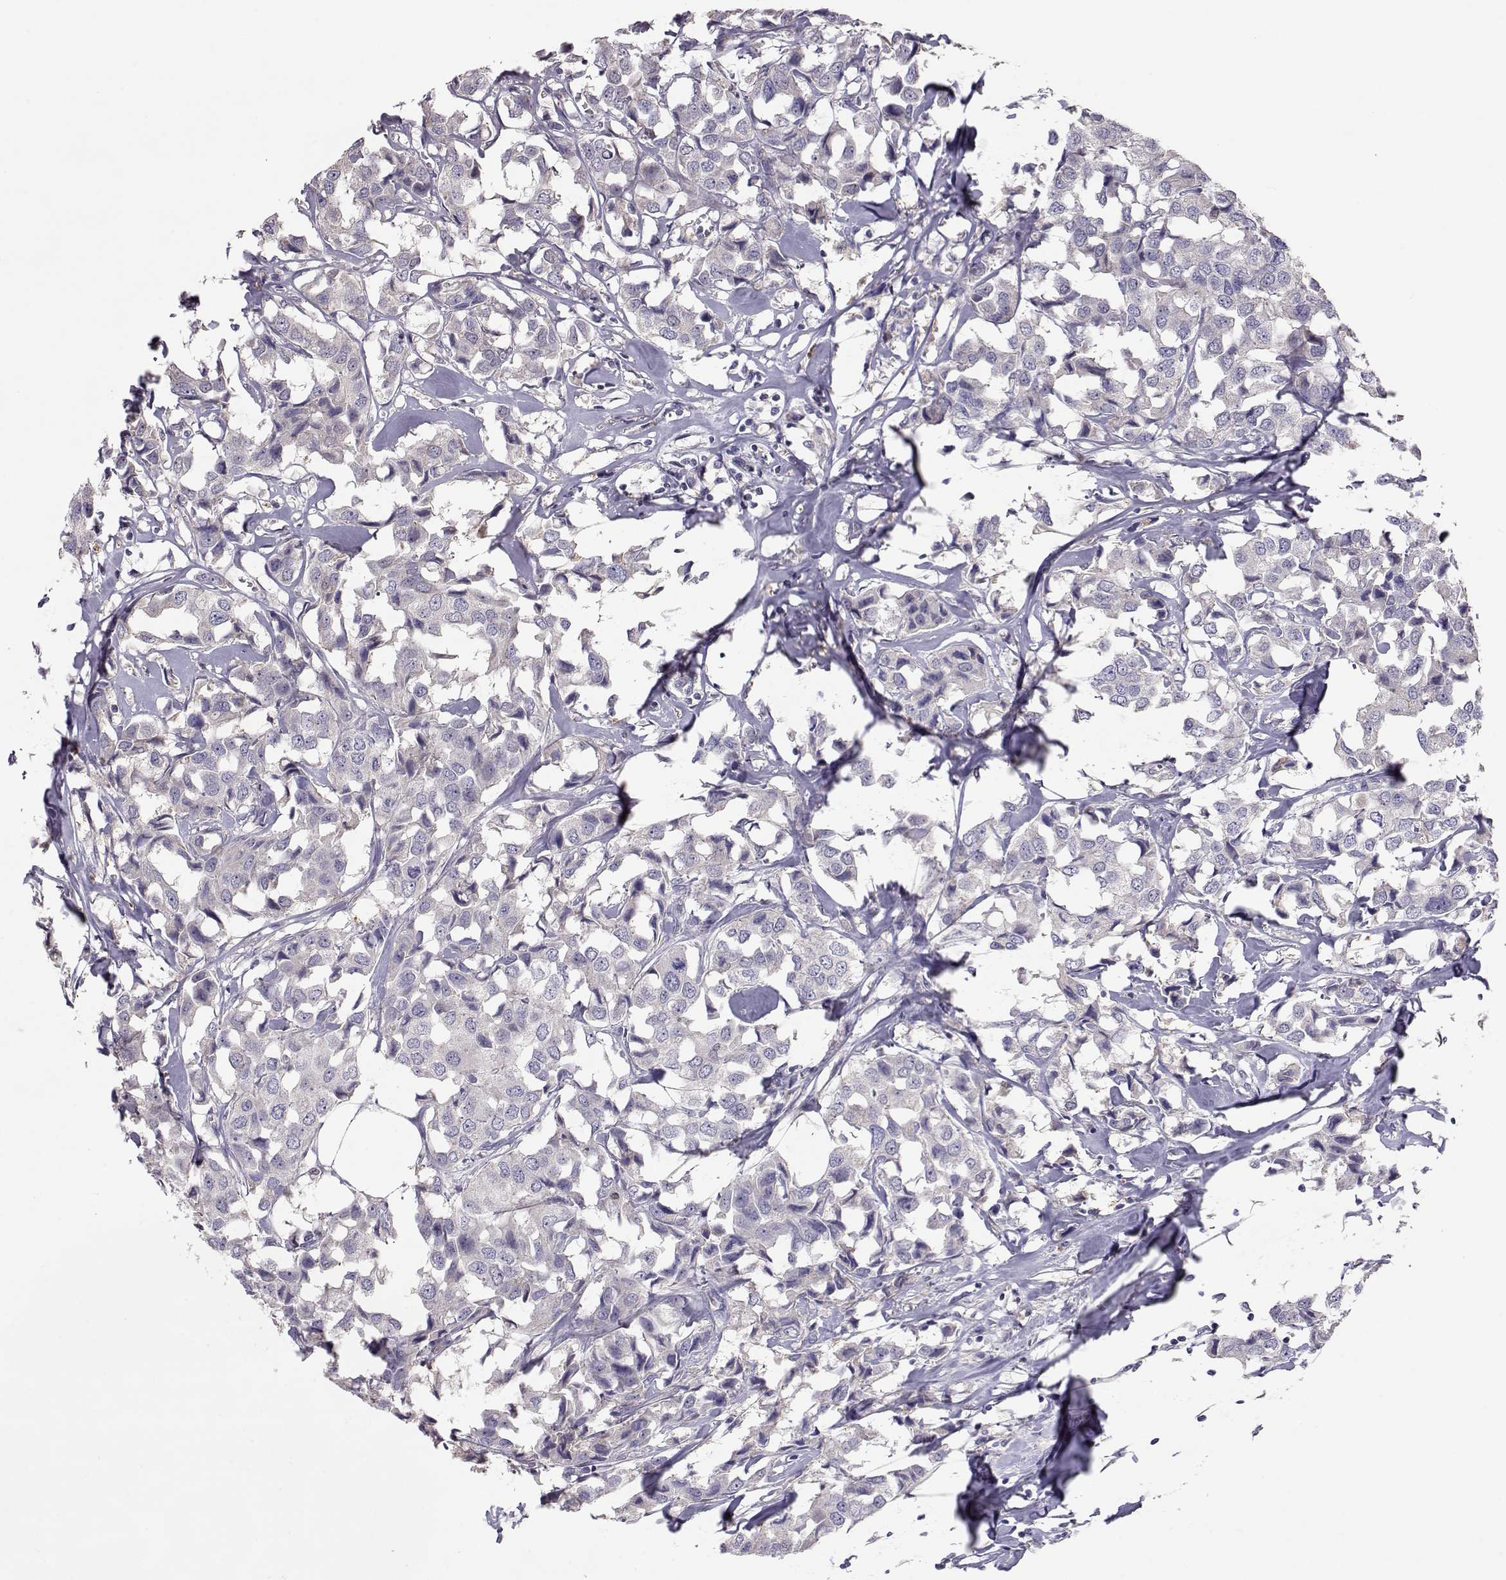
{"staining": {"intensity": "negative", "quantity": "none", "location": "none"}, "tissue": "breast cancer", "cell_type": "Tumor cells", "image_type": "cancer", "snomed": [{"axis": "morphology", "description": "Duct carcinoma"}, {"axis": "topography", "description": "Breast"}], "caption": "A high-resolution histopathology image shows immunohistochemistry (IHC) staining of breast invasive ductal carcinoma, which displays no significant expression in tumor cells.", "gene": "NCAM2", "patient": {"sex": "female", "age": 80}}